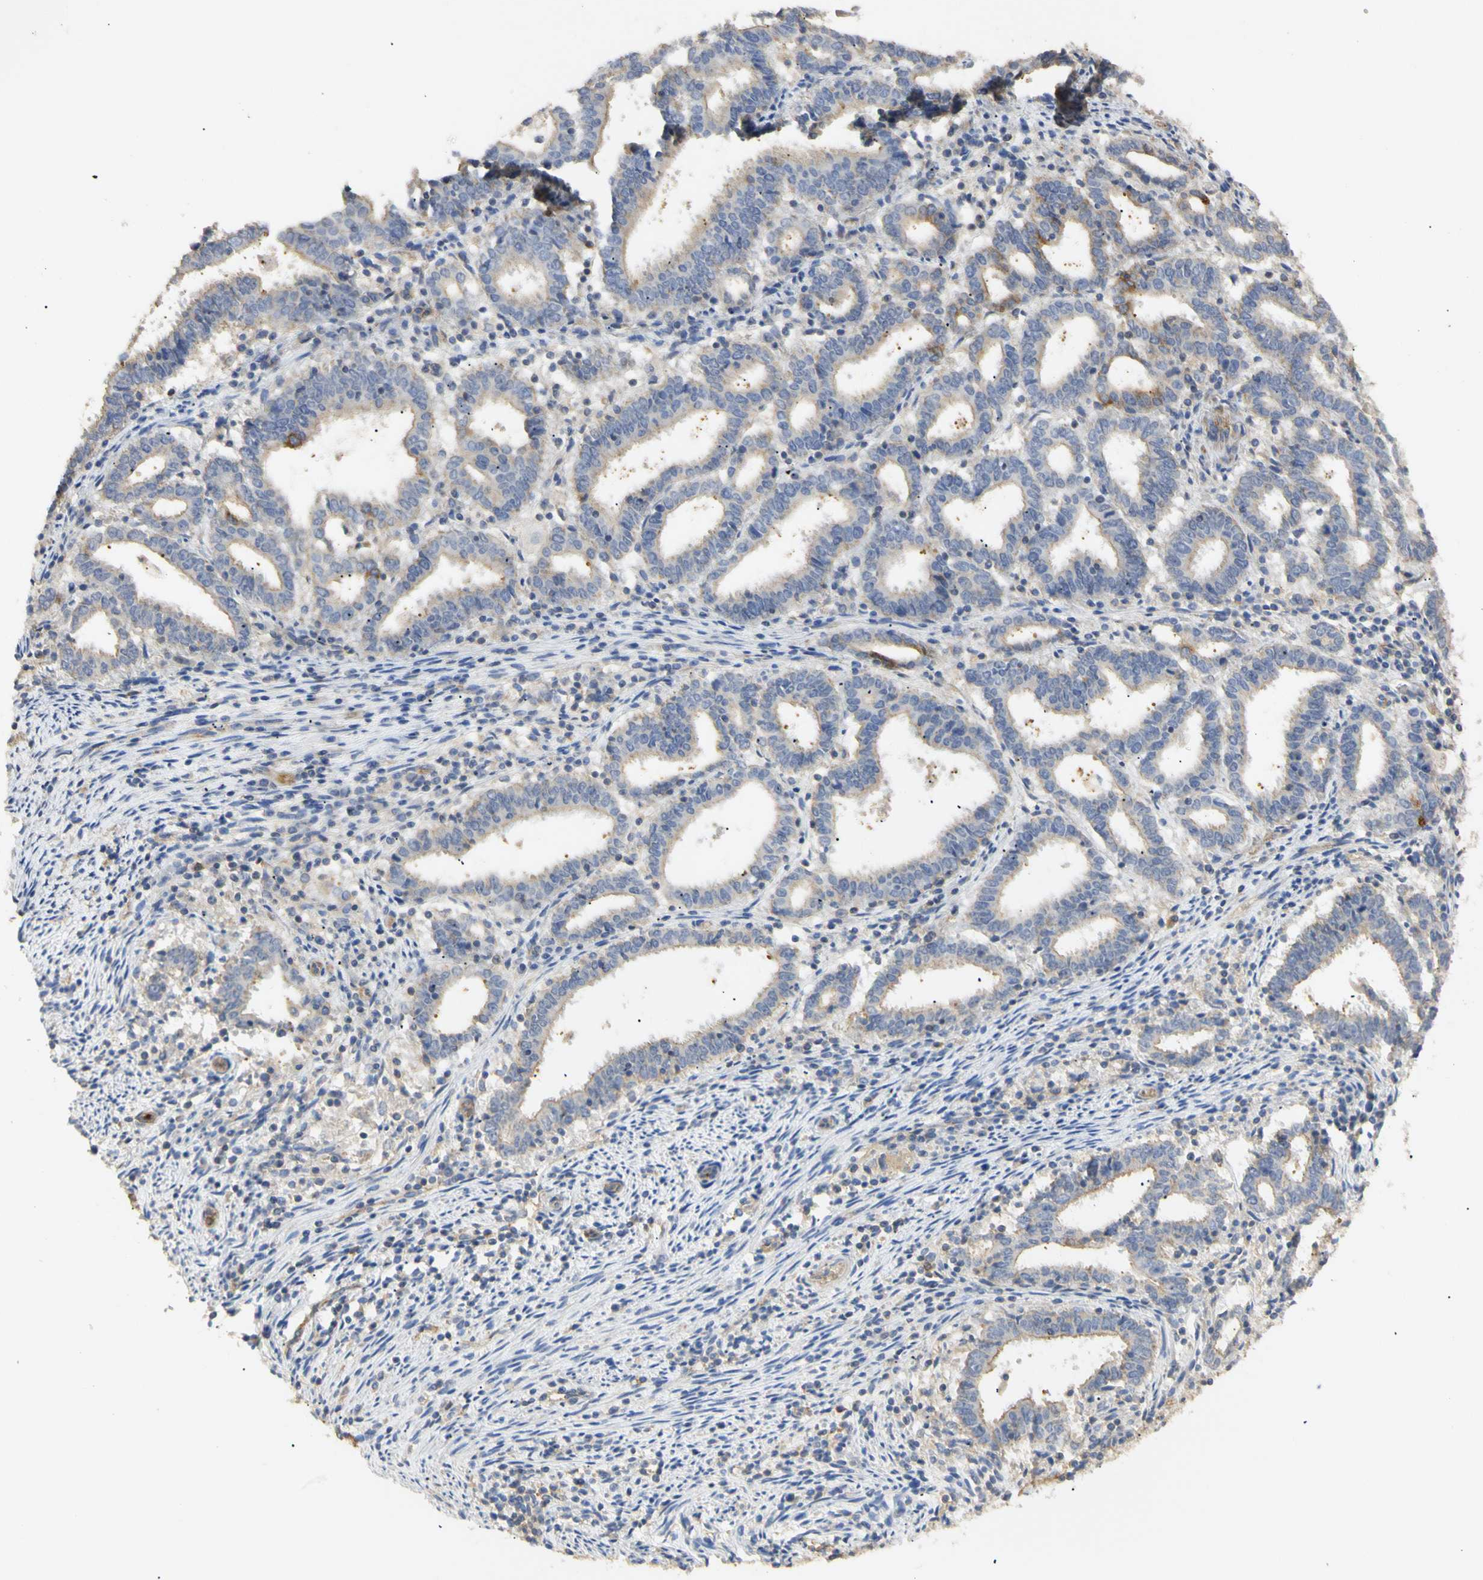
{"staining": {"intensity": "negative", "quantity": "none", "location": "none"}, "tissue": "endometrial cancer", "cell_type": "Tumor cells", "image_type": "cancer", "snomed": [{"axis": "morphology", "description": "Adenocarcinoma, NOS"}, {"axis": "topography", "description": "Uterus"}], "caption": "Endometrial adenocarcinoma was stained to show a protein in brown. There is no significant staining in tumor cells.", "gene": "KCNE4", "patient": {"sex": "female", "age": 83}}